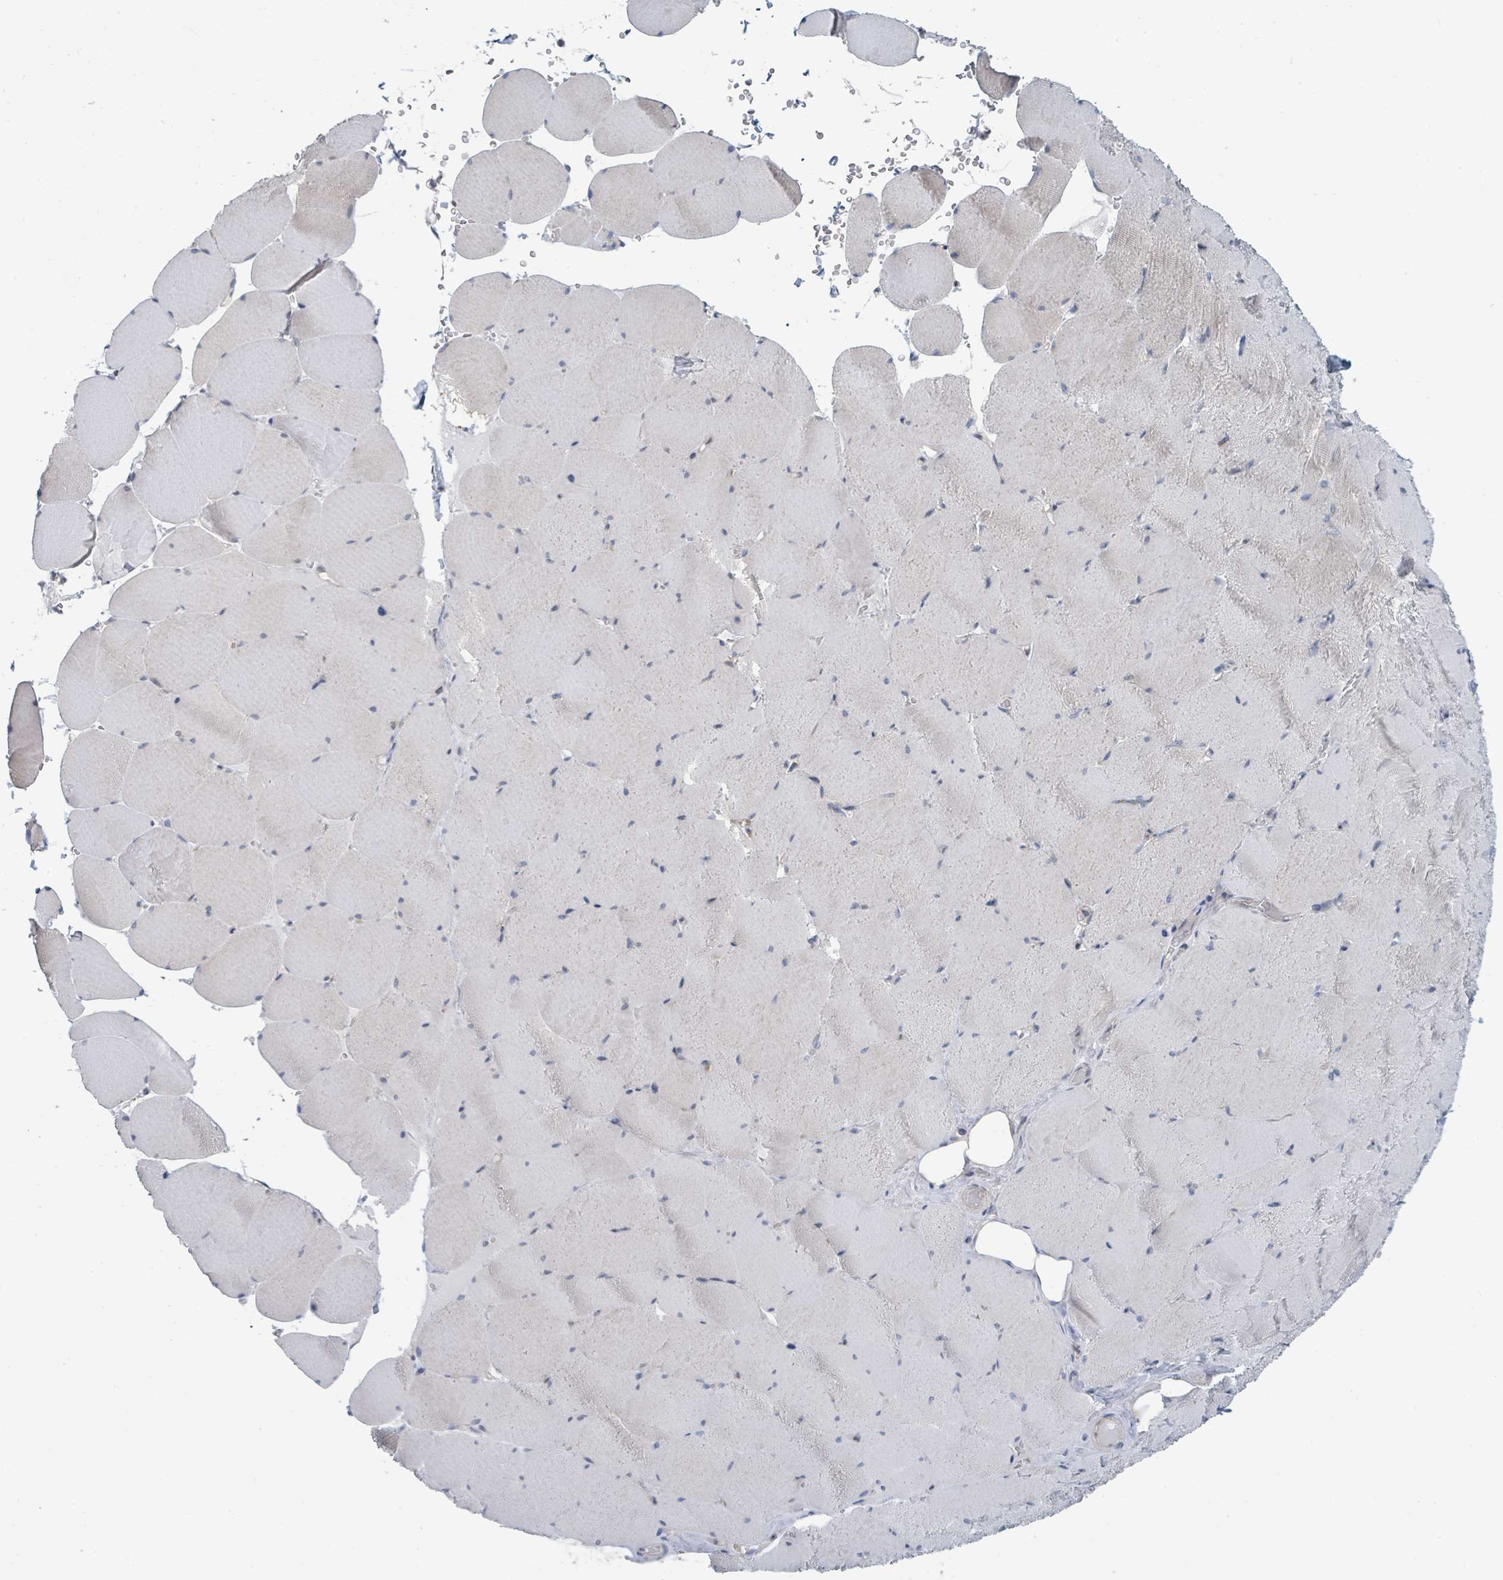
{"staining": {"intensity": "weak", "quantity": "<25%", "location": "cytoplasmic/membranous"}, "tissue": "skeletal muscle", "cell_type": "Myocytes", "image_type": "normal", "snomed": [{"axis": "morphology", "description": "Normal tissue, NOS"}, {"axis": "topography", "description": "Skeletal muscle"}, {"axis": "topography", "description": "Head-Neck"}], "caption": "DAB immunohistochemical staining of benign skeletal muscle exhibits no significant expression in myocytes. (DAB immunohistochemistry visualized using brightfield microscopy, high magnification).", "gene": "ANKRD55", "patient": {"sex": "male", "age": 66}}